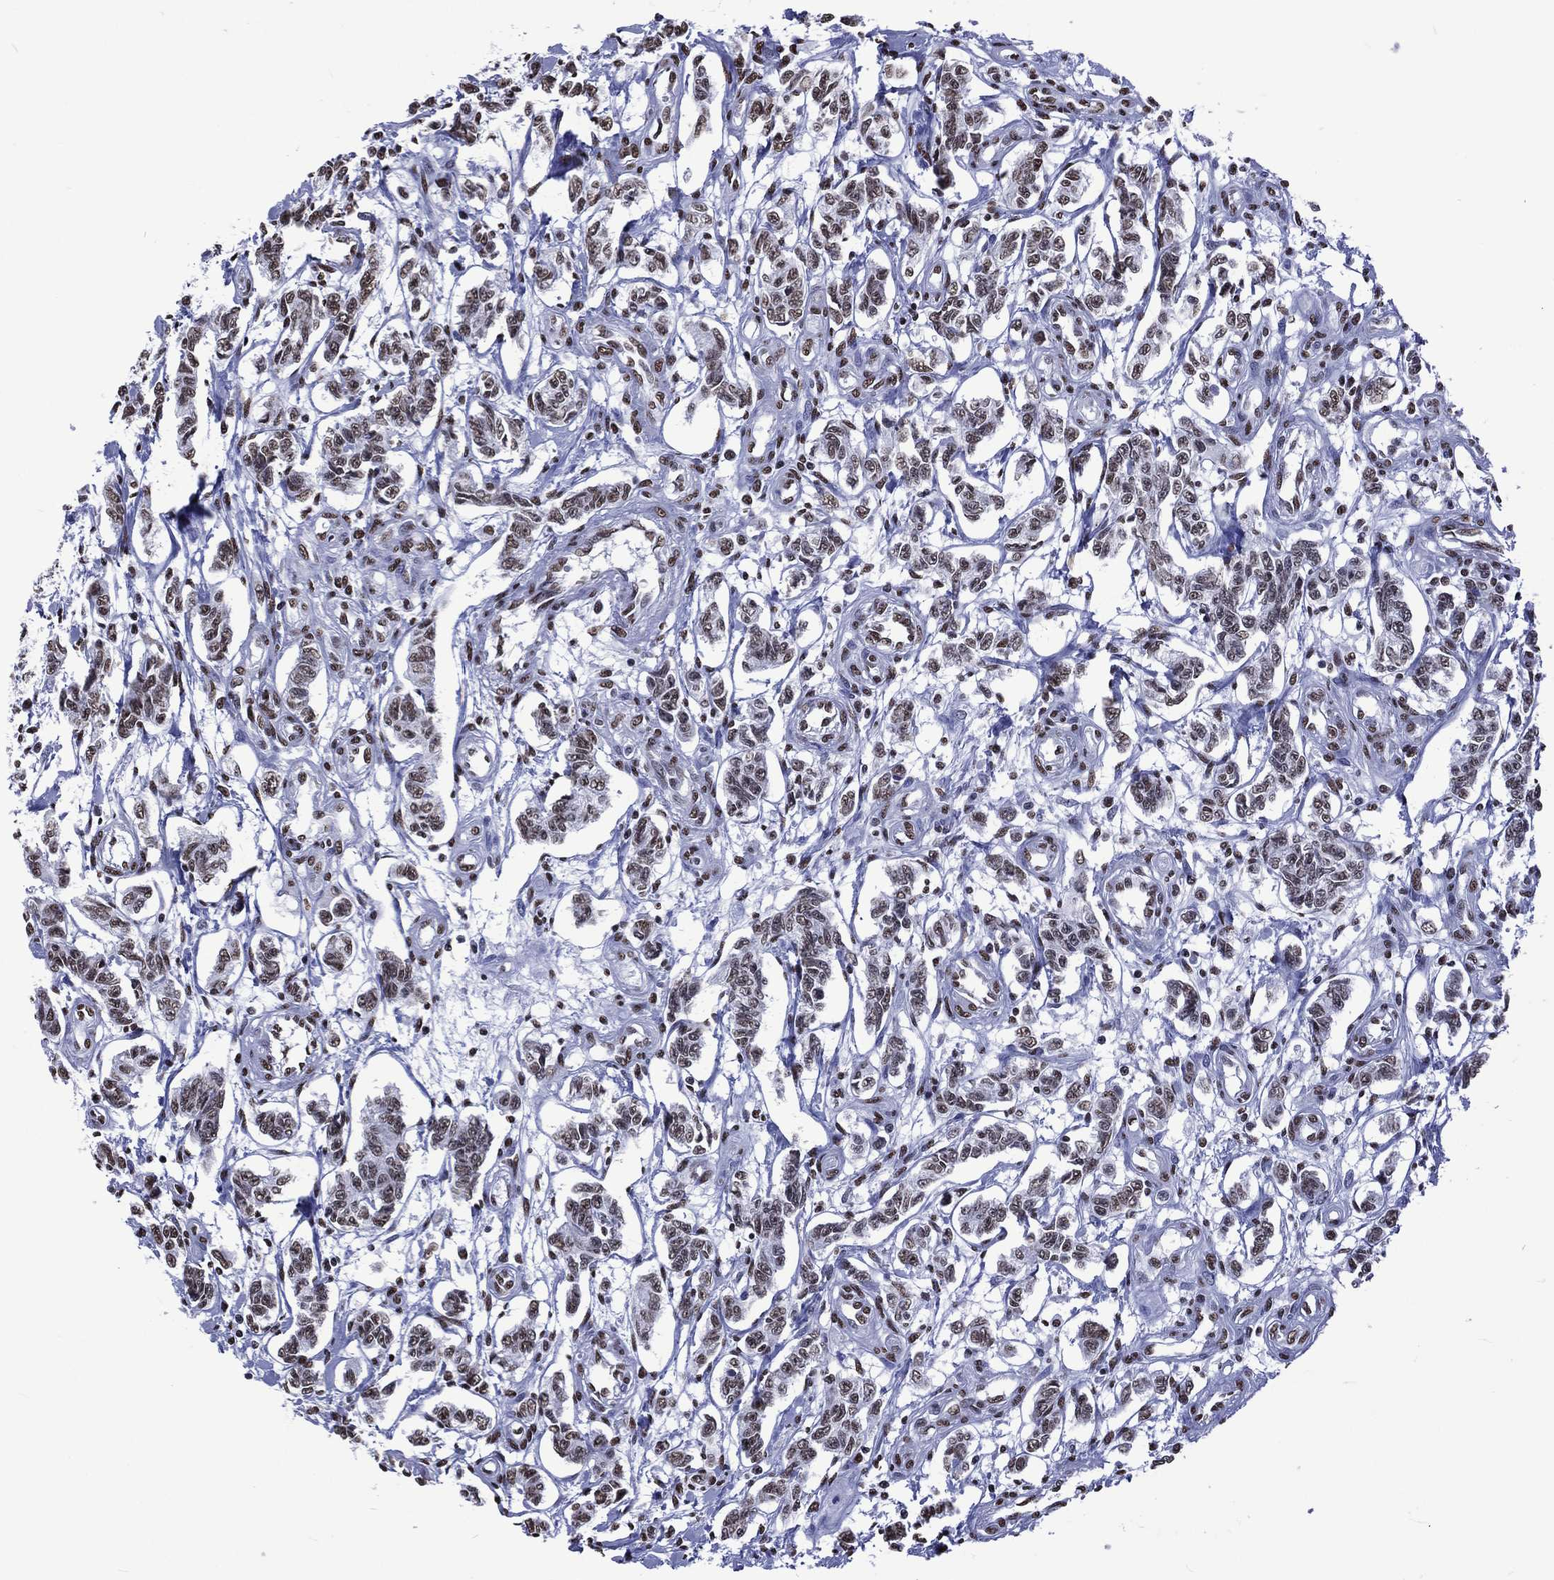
{"staining": {"intensity": "moderate", "quantity": ">75%", "location": "nuclear"}, "tissue": "carcinoid", "cell_type": "Tumor cells", "image_type": "cancer", "snomed": [{"axis": "morphology", "description": "Carcinoid, malignant, NOS"}, {"axis": "topography", "description": "Kidney"}], "caption": "This is an image of immunohistochemistry staining of carcinoid, which shows moderate staining in the nuclear of tumor cells.", "gene": "RETREG2", "patient": {"sex": "female", "age": 41}}